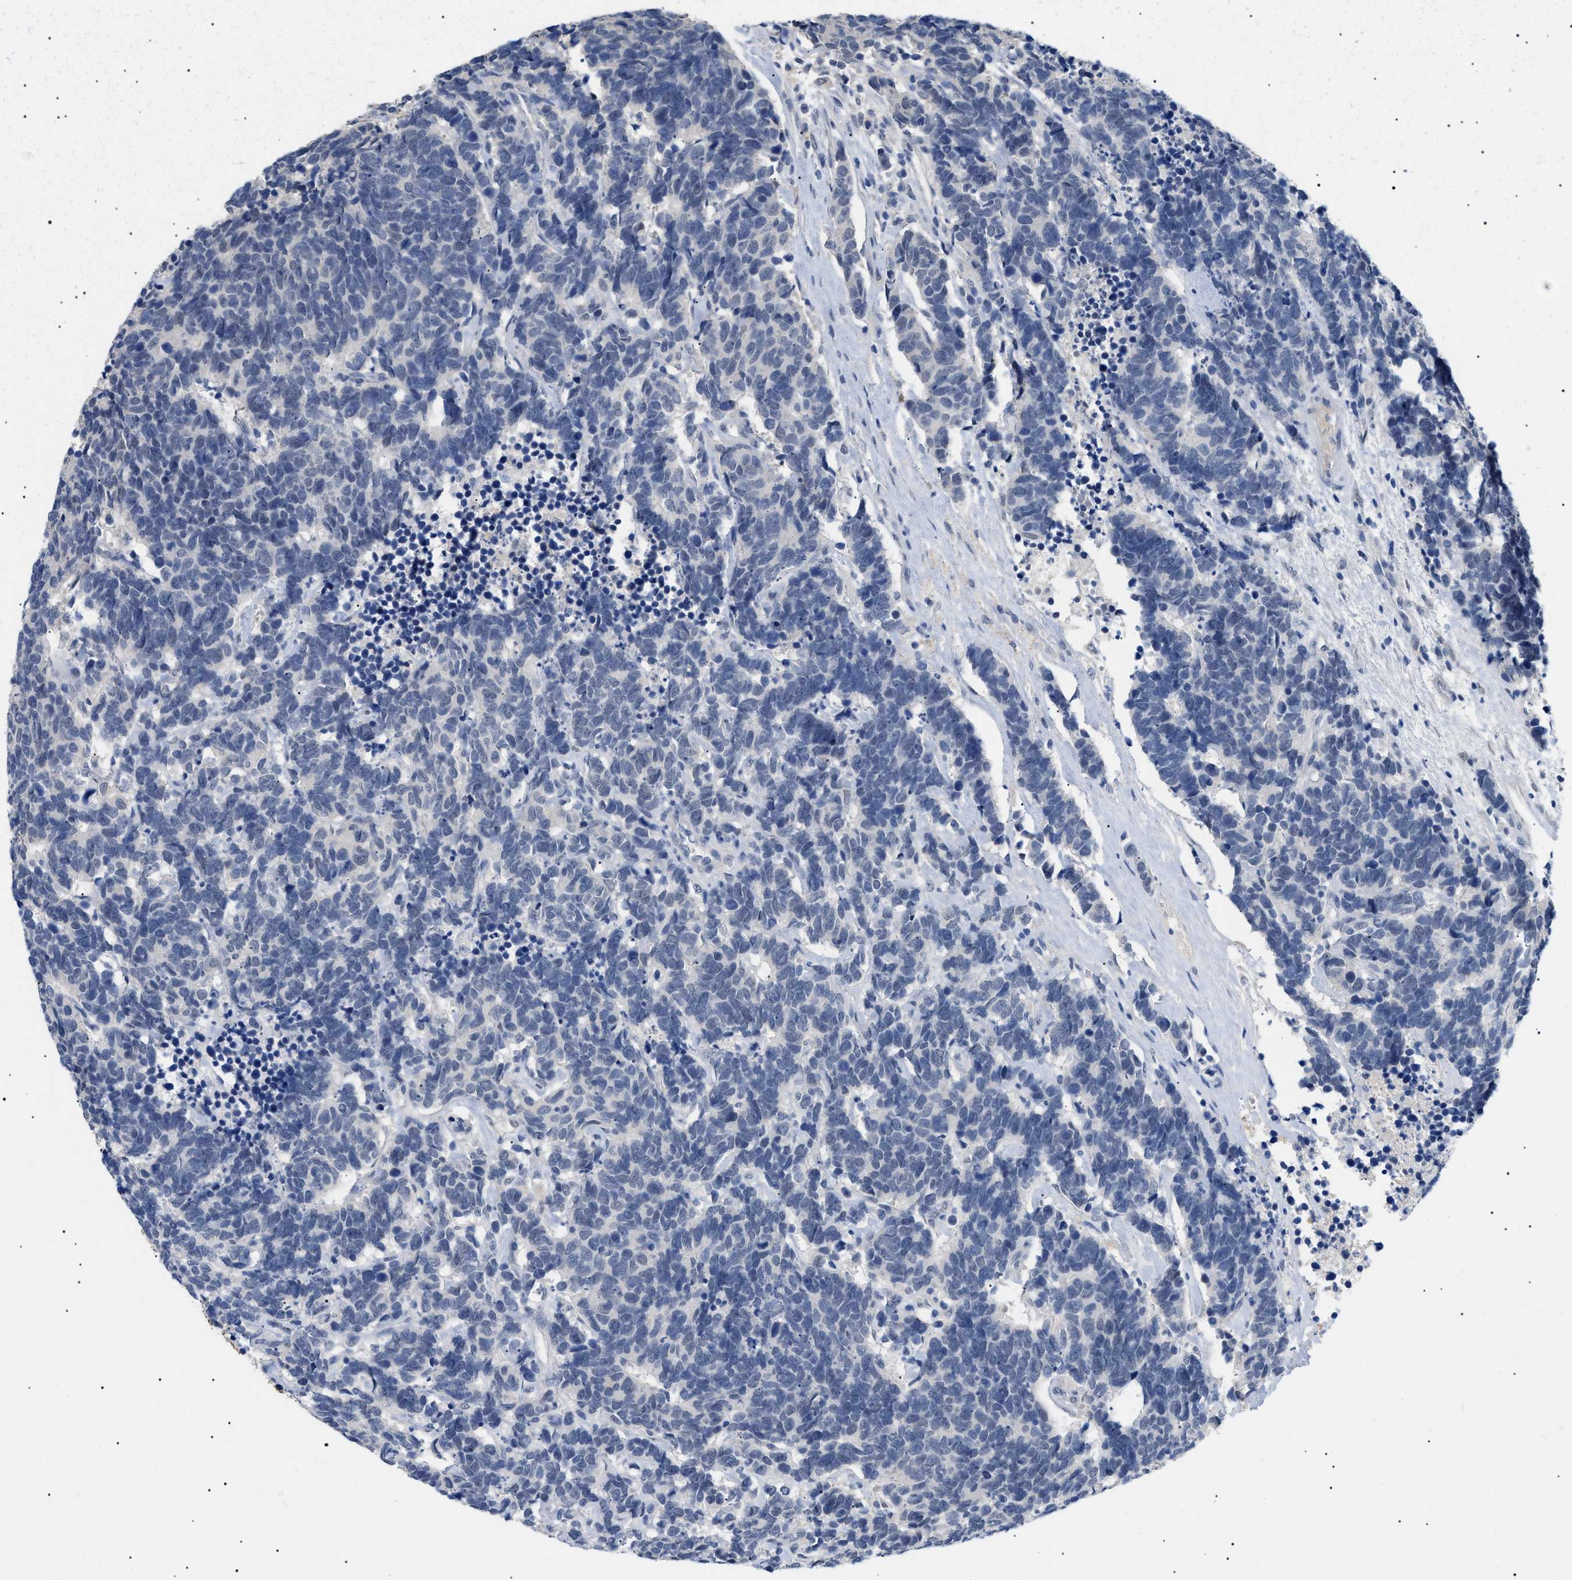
{"staining": {"intensity": "negative", "quantity": "none", "location": "none"}, "tissue": "carcinoid", "cell_type": "Tumor cells", "image_type": "cancer", "snomed": [{"axis": "morphology", "description": "Carcinoma, NOS"}, {"axis": "morphology", "description": "Carcinoid, malignant, NOS"}, {"axis": "topography", "description": "Urinary bladder"}], "caption": "IHC micrograph of human carcinoma stained for a protein (brown), which shows no positivity in tumor cells.", "gene": "PRRT2", "patient": {"sex": "male", "age": 57}}